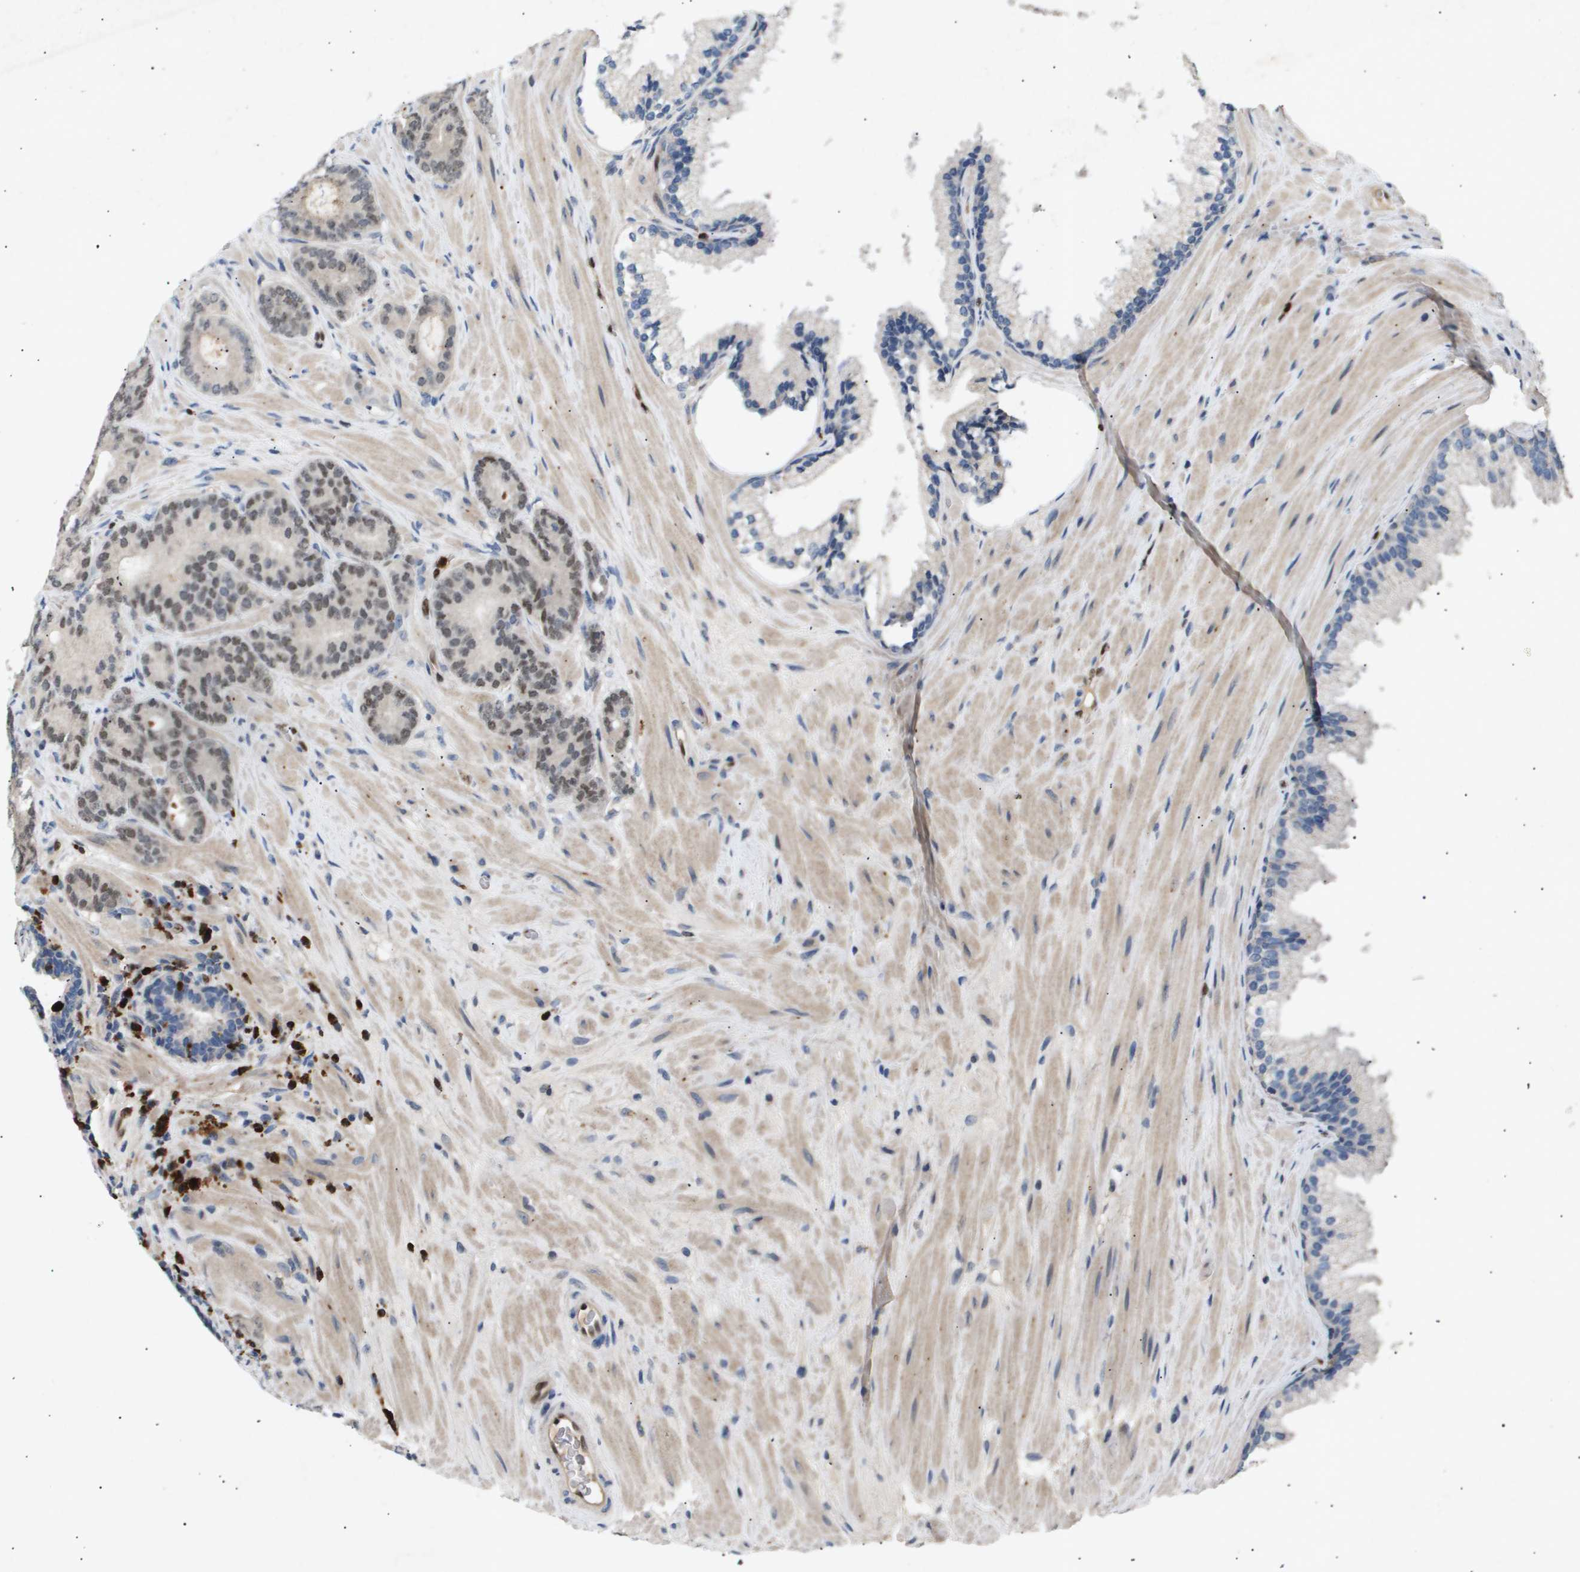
{"staining": {"intensity": "weak", "quantity": "25%-75%", "location": "cytoplasmic/membranous,nuclear"}, "tissue": "prostate cancer", "cell_type": "Tumor cells", "image_type": "cancer", "snomed": [{"axis": "morphology", "description": "Adenocarcinoma, Low grade"}, {"axis": "topography", "description": "Prostate"}], "caption": "Immunohistochemistry (IHC) photomicrograph of human prostate cancer (low-grade adenocarcinoma) stained for a protein (brown), which shows low levels of weak cytoplasmic/membranous and nuclear staining in approximately 25%-75% of tumor cells.", "gene": "ERG", "patient": {"sex": "male", "age": 63}}